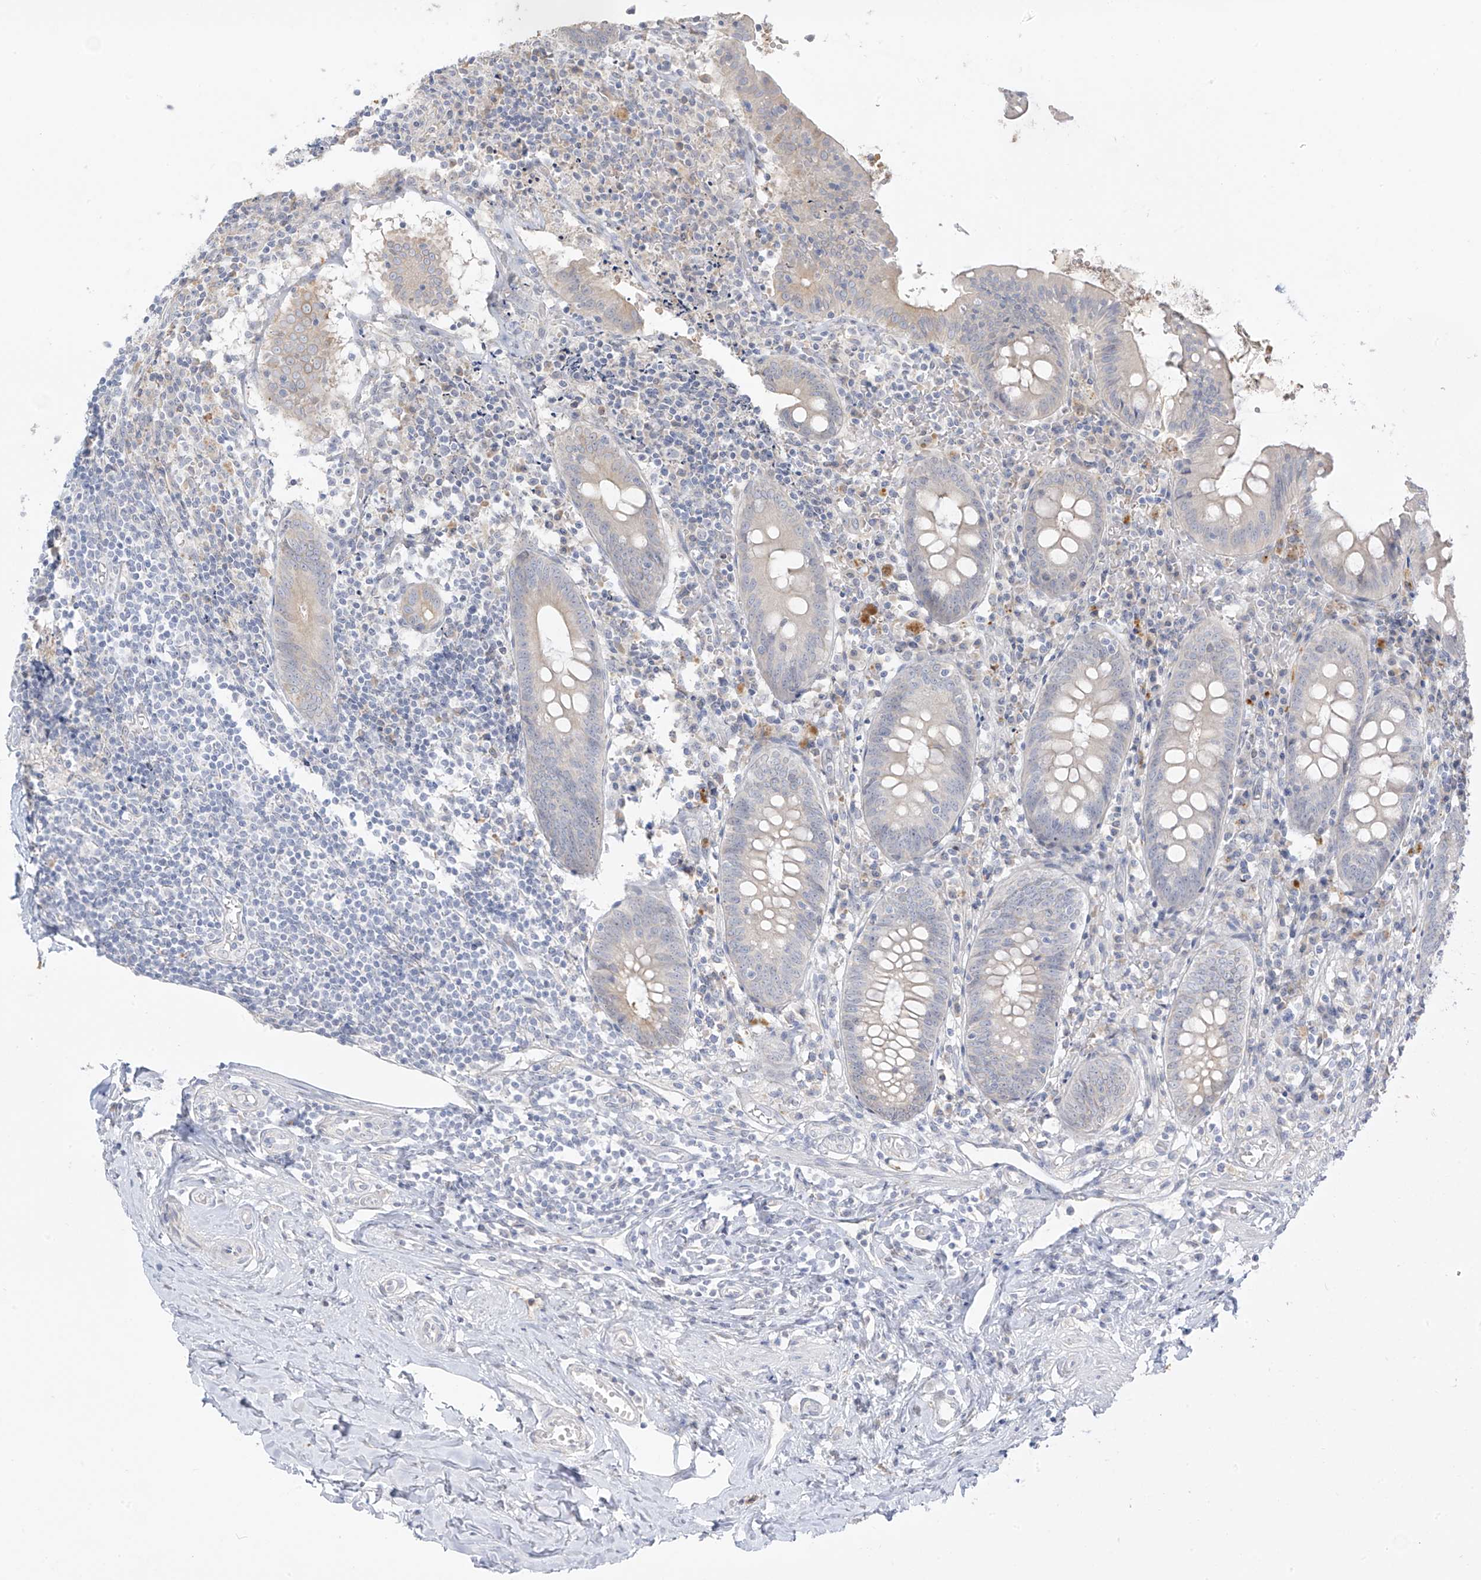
{"staining": {"intensity": "weak", "quantity": "25%-75%", "location": "cytoplasmic/membranous"}, "tissue": "appendix", "cell_type": "Glandular cells", "image_type": "normal", "snomed": [{"axis": "morphology", "description": "Normal tissue, NOS"}, {"axis": "topography", "description": "Appendix"}], "caption": "Immunohistochemistry (IHC) histopathology image of unremarkable appendix stained for a protein (brown), which shows low levels of weak cytoplasmic/membranous positivity in about 25%-75% of glandular cells.", "gene": "DCDC2", "patient": {"sex": "female", "age": 54}}